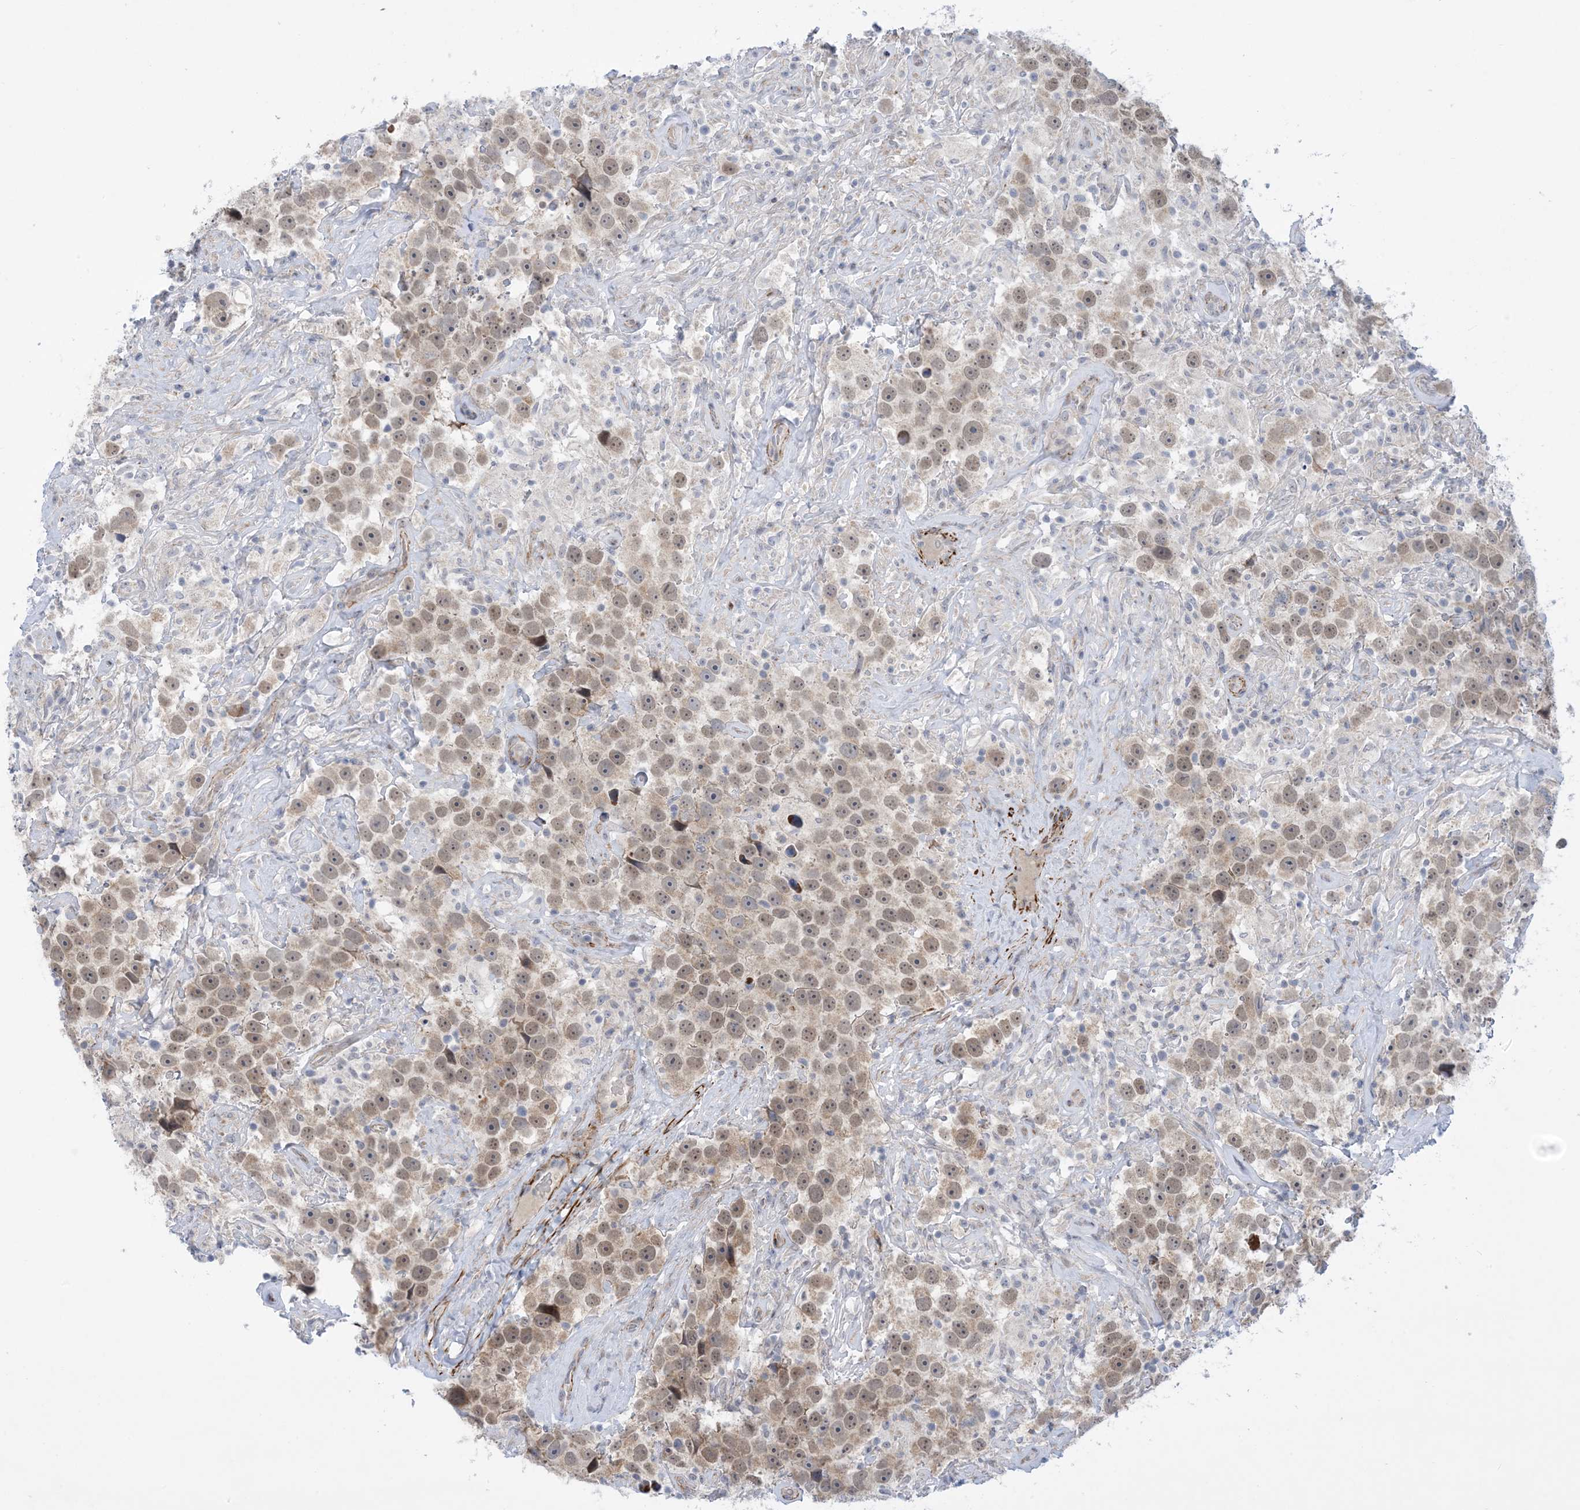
{"staining": {"intensity": "weak", "quantity": "25%-75%", "location": "cytoplasmic/membranous,nuclear"}, "tissue": "testis cancer", "cell_type": "Tumor cells", "image_type": "cancer", "snomed": [{"axis": "morphology", "description": "Seminoma, NOS"}, {"axis": "topography", "description": "Testis"}], "caption": "This image exhibits testis cancer stained with immunohistochemistry to label a protein in brown. The cytoplasmic/membranous and nuclear of tumor cells show weak positivity for the protein. Nuclei are counter-stained blue.", "gene": "ZNF8", "patient": {"sex": "male", "age": 49}}